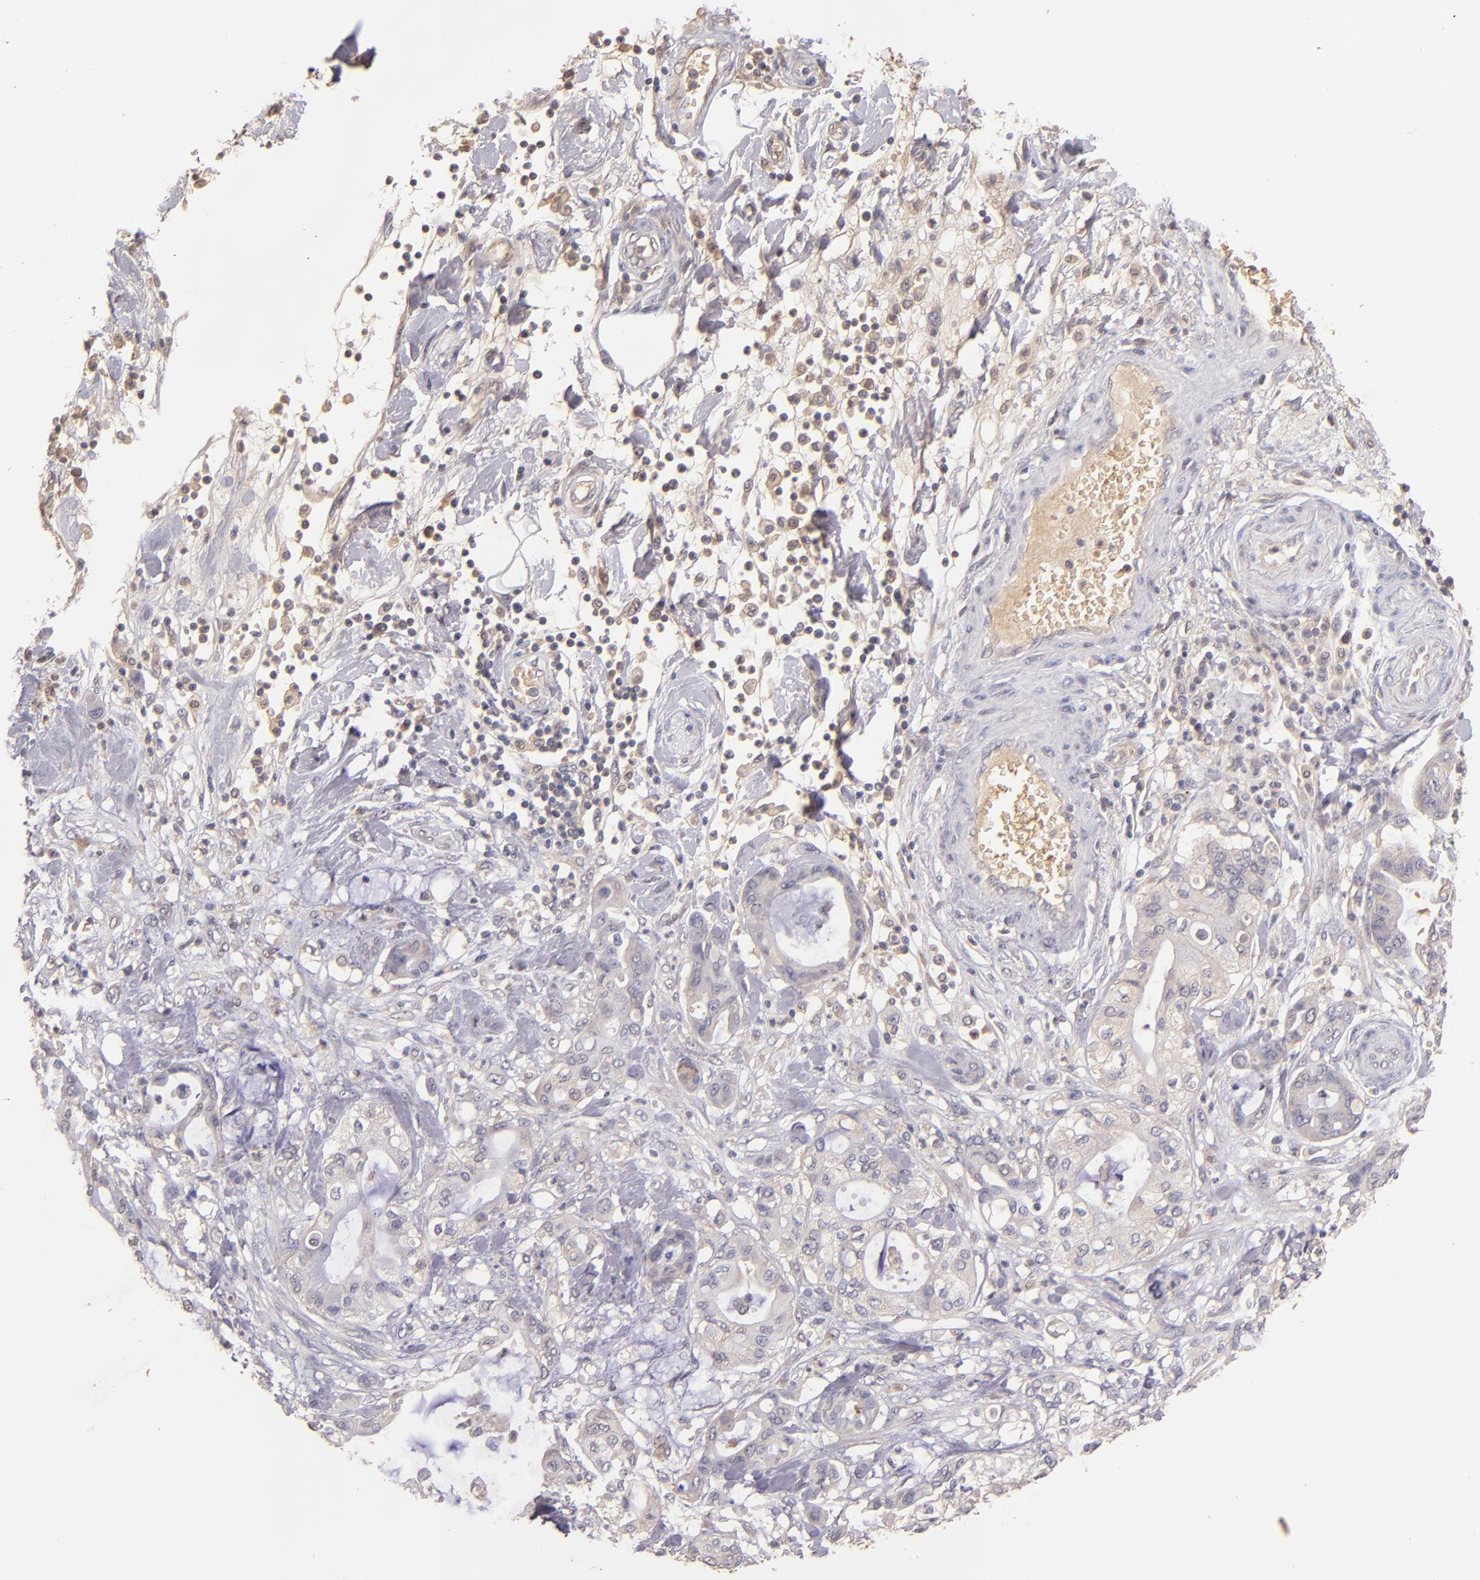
{"staining": {"intensity": "weak", "quantity": "<25%", "location": "cytoplasmic/membranous"}, "tissue": "pancreatic cancer", "cell_type": "Tumor cells", "image_type": "cancer", "snomed": [{"axis": "morphology", "description": "Adenocarcinoma, NOS"}, {"axis": "morphology", "description": "Adenocarcinoma, metastatic, NOS"}, {"axis": "topography", "description": "Lymph node"}, {"axis": "topography", "description": "Pancreas"}, {"axis": "topography", "description": "Duodenum"}], "caption": "IHC photomicrograph of neoplastic tissue: metastatic adenocarcinoma (pancreatic) stained with DAB reveals no significant protein positivity in tumor cells.", "gene": "SERPINC1", "patient": {"sex": "female", "age": 64}}